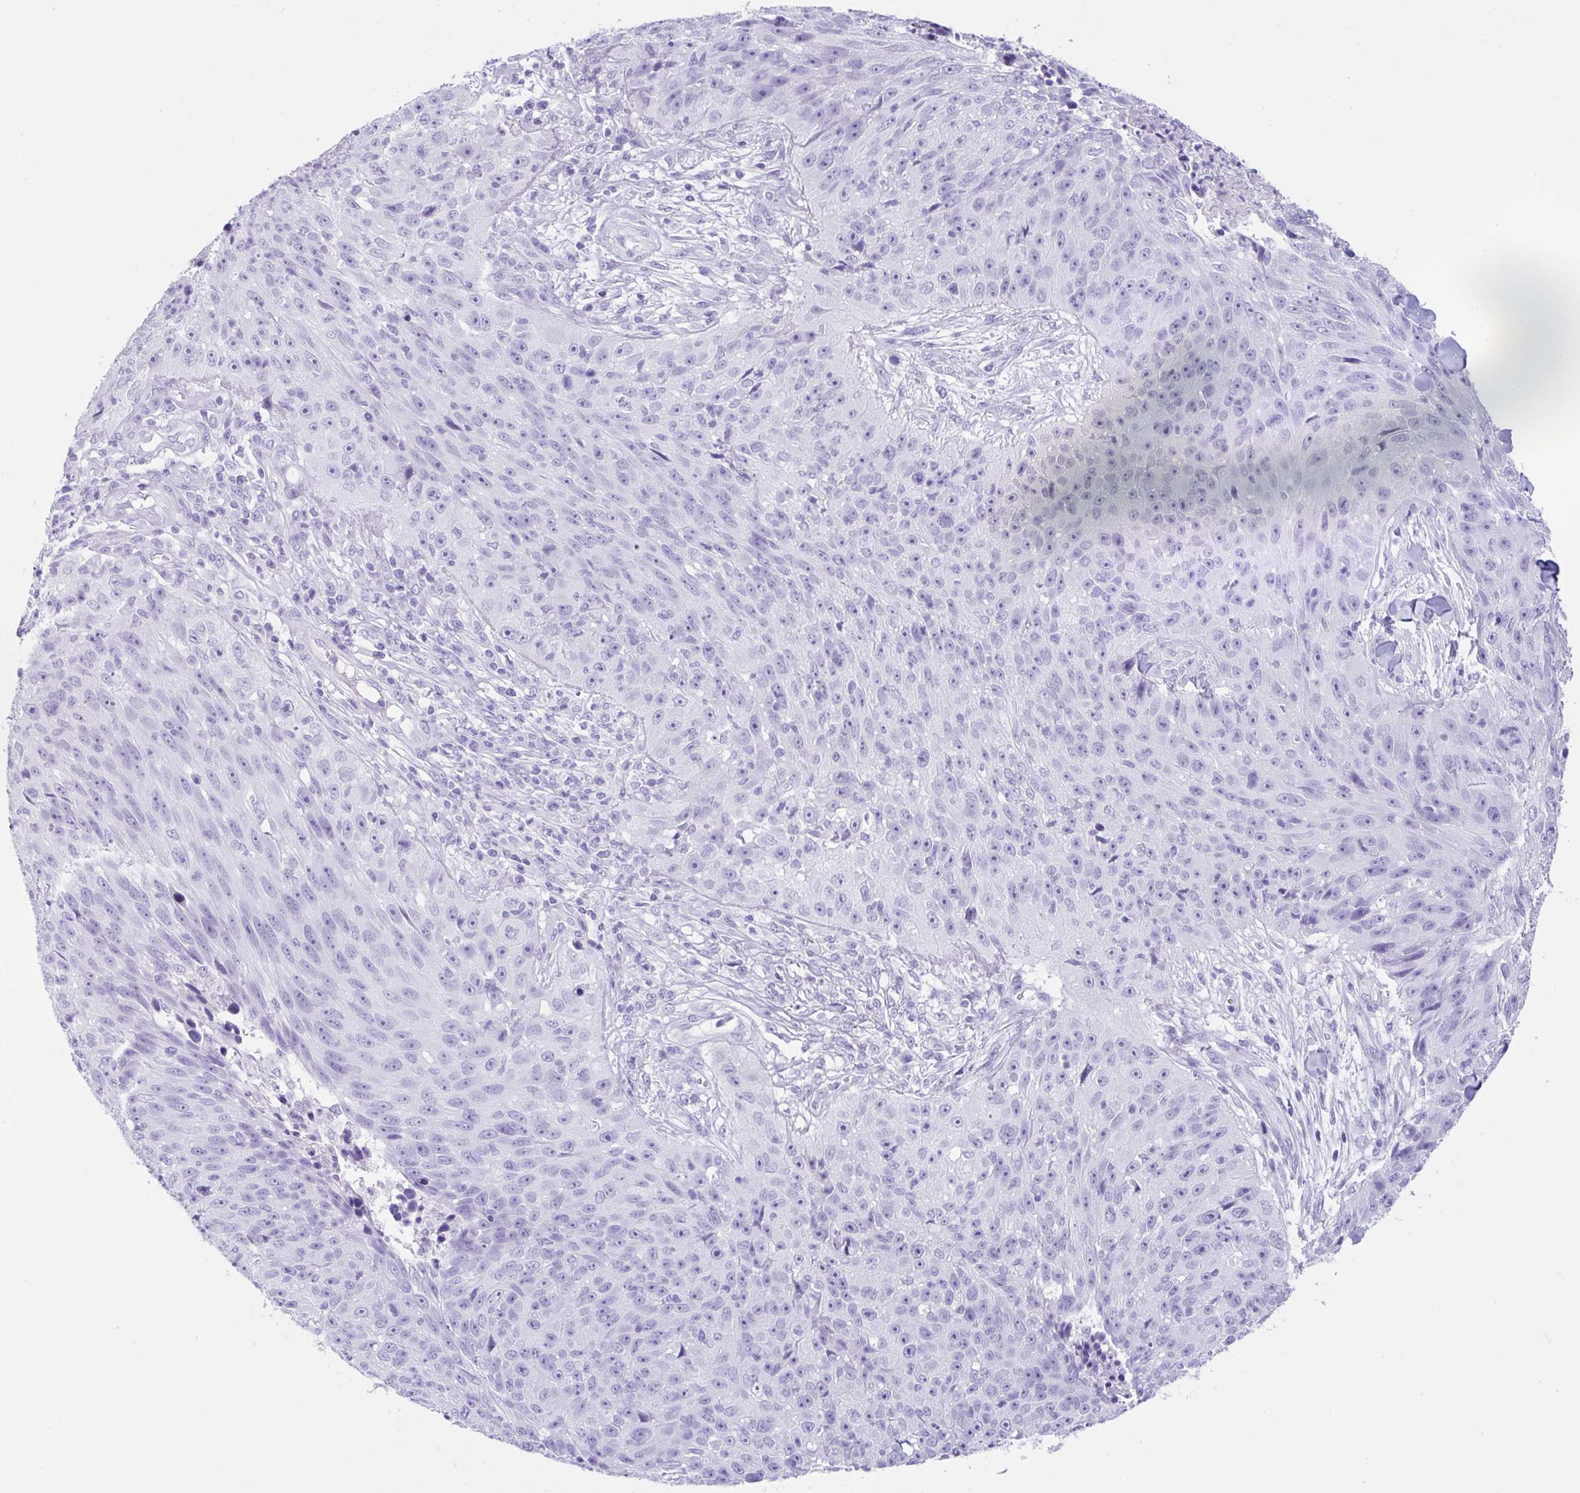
{"staining": {"intensity": "negative", "quantity": "none", "location": "none"}, "tissue": "skin cancer", "cell_type": "Tumor cells", "image_type": "cancer", "snomed": [{"axis": "morphology", "description": "Squamous cell carcinoma, NOS"}, {"axis": "topography", "description": "Skin"}], "caption": "High magnification brightfield microscopy of skin cancer stained with DAB (brown) and counterstained with hematoxylin (blue): tumor cells show no significant expression. (DAB (3,3'-diaminobenzidine) immunohistochemistry (IHC) with hematoxylin counter stain).", "gene": "CPA1", "patient": {"sex": "female", "age": 87}}